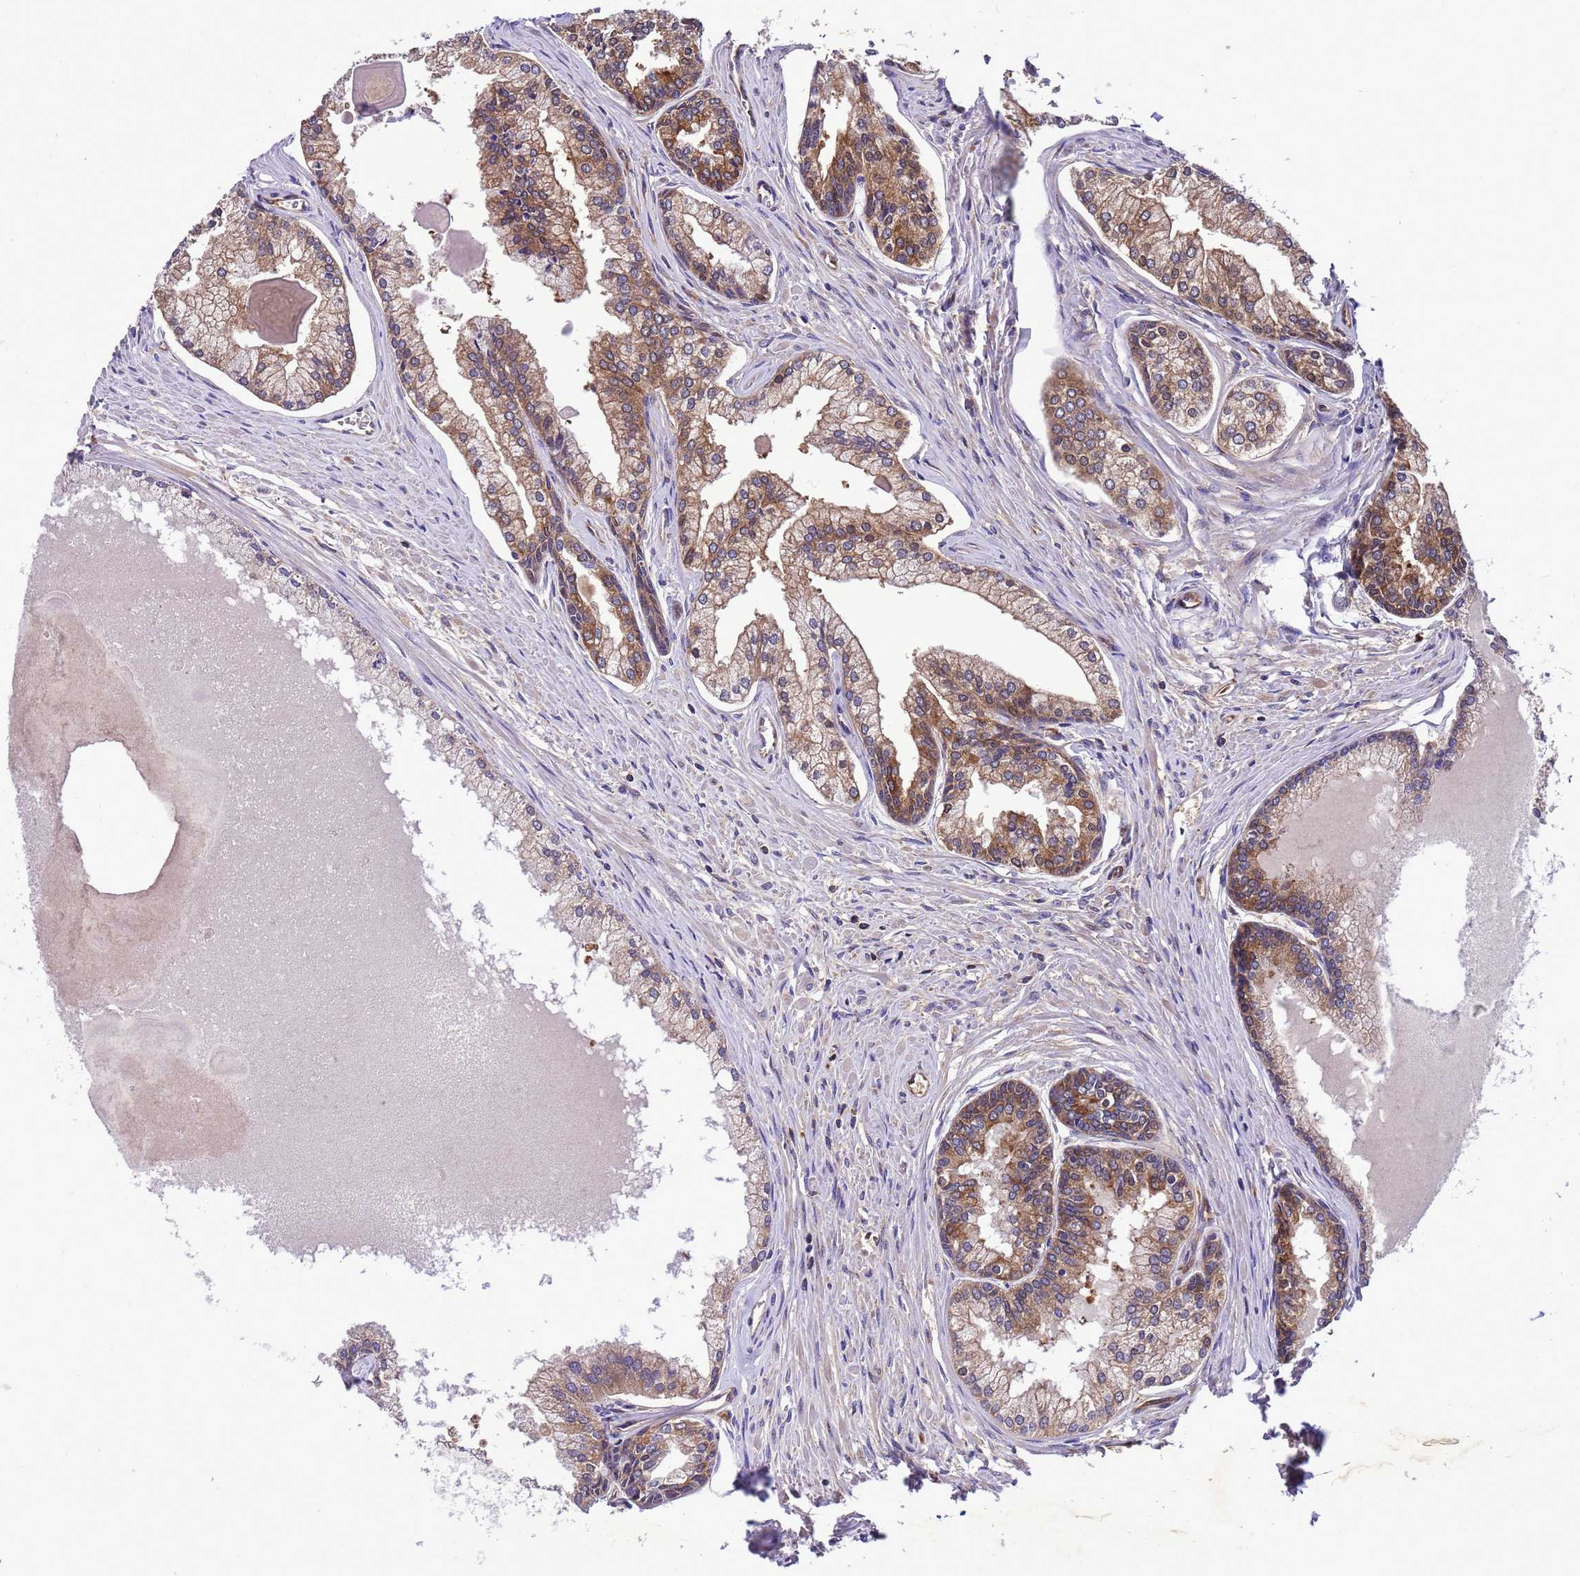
{"staining": {"intensity": "moderate", "quantity": ">75%", "location": "cytoplasmic/membranous"}, "tissue": "prostate cancer", "cell_type": "Tumor cells", "image_type": "cancer", "snomed": [{"axis": "morphology", "description": "Adenocarcinoma, High grade"}, {"axis": "topography", "description": "Prostate"}], "caption": "This image demonstrates prostate cancer (high-grade adenocarcinoma) stained with immunohistochemistry (IHC) to label a protein in brown. The cytoplasmic/membranous of tumor cells show moderate positivity for the protein. Nuclei are counter-stained blue.", "gene": "RABEP2", "patient": {"sex": "male", "age": 68}}